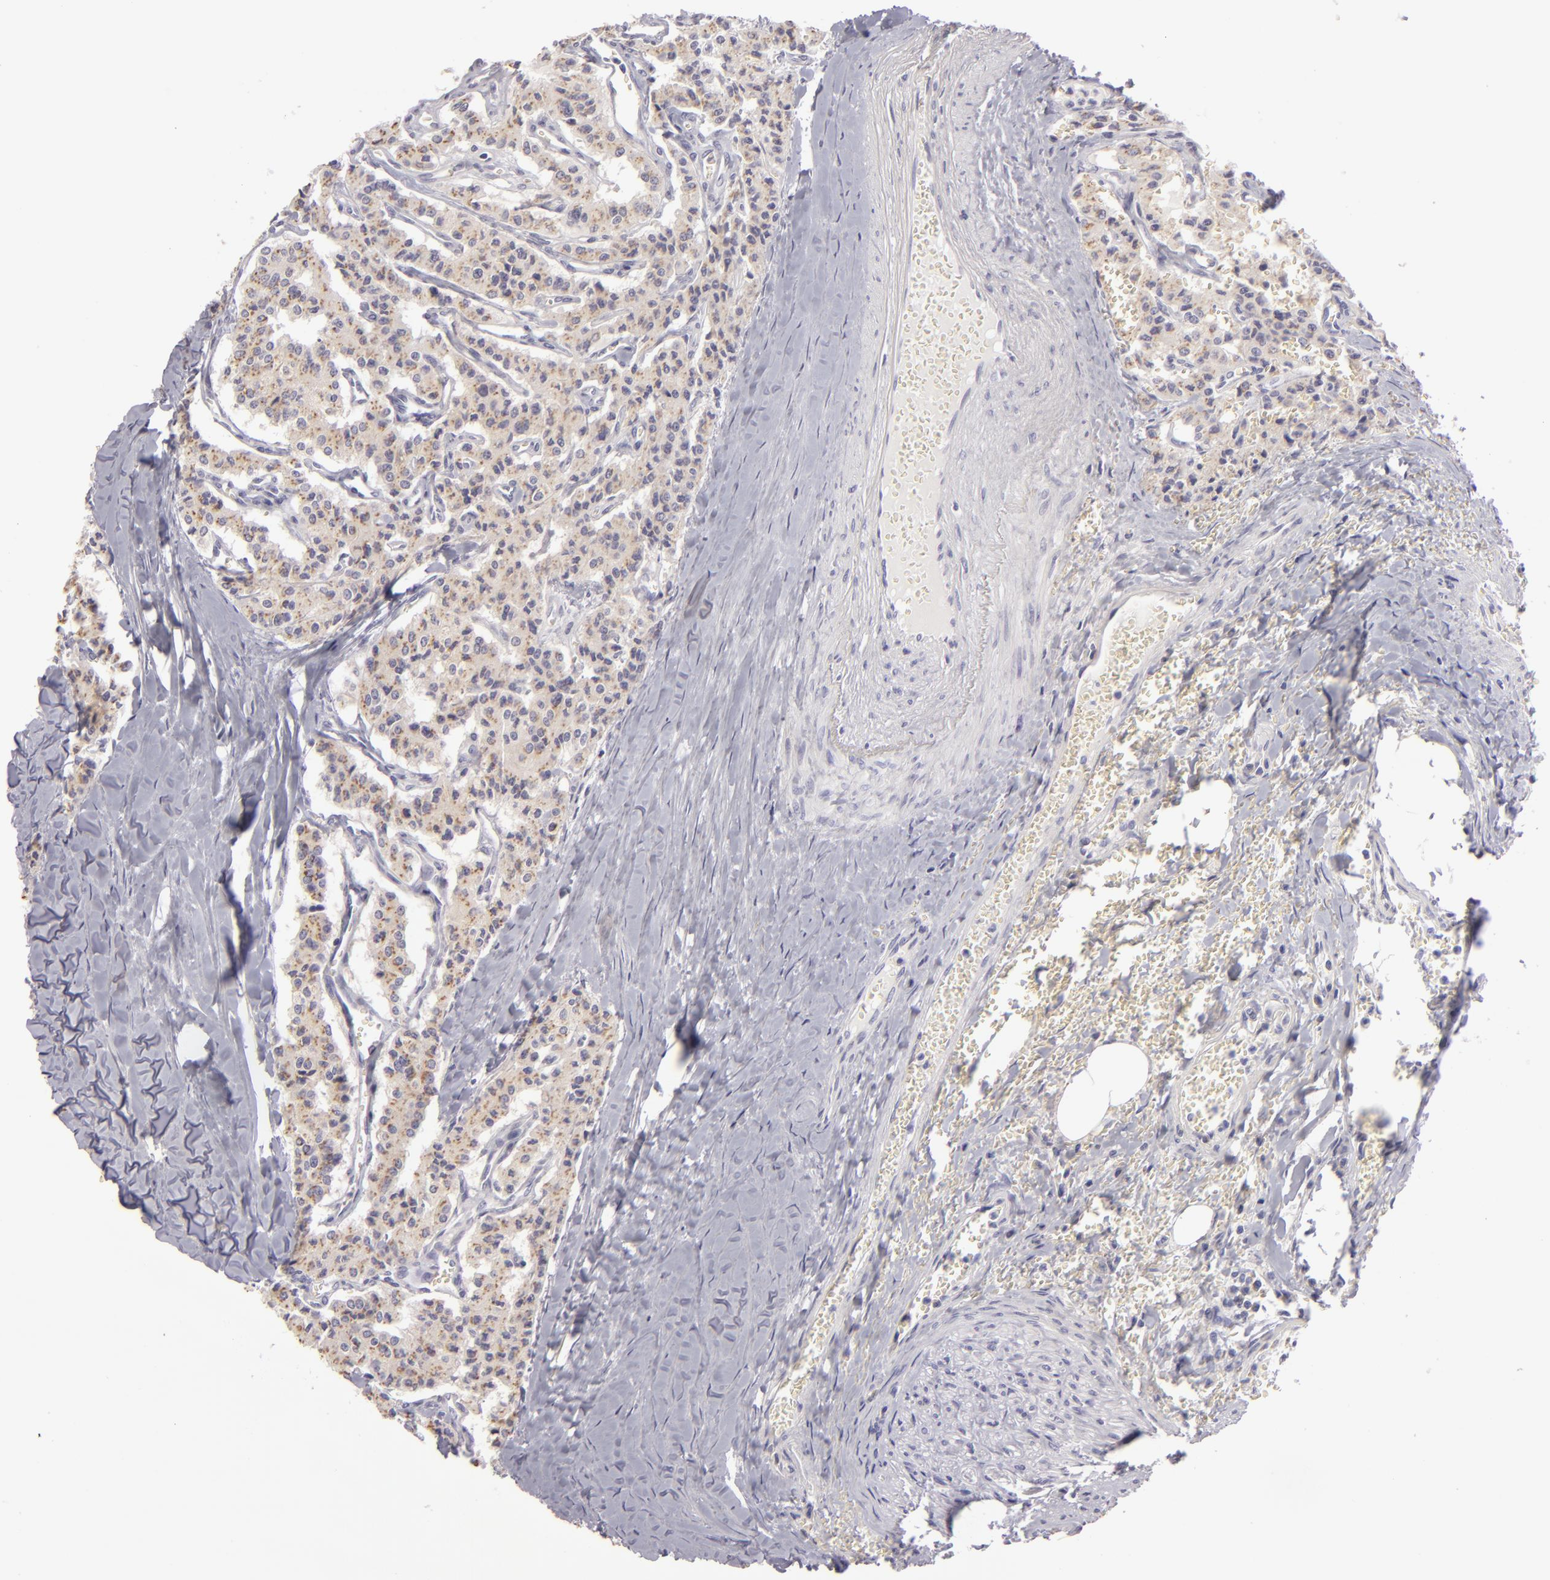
{"staining": {"intensity": "weak", "quantity": ">75%", "location": "cytoplasmic/membranous"}, "tissue": "carcinoid", "cell_type": "Tumor cells", "image_type": "cancer", "snomed": [{"axis": "morphology", "description": "Carcinoid, malignant, NOS"}, {"axis": "topography", "description": "Bronchus"}], "caption": "Protein staining of carcinoid tissue reveals weak cytoplasmic/membranous expression in approximately >75% of tumor cells.", "gene": "DLG4", "patient": {"sex": "male", "age": 55}}